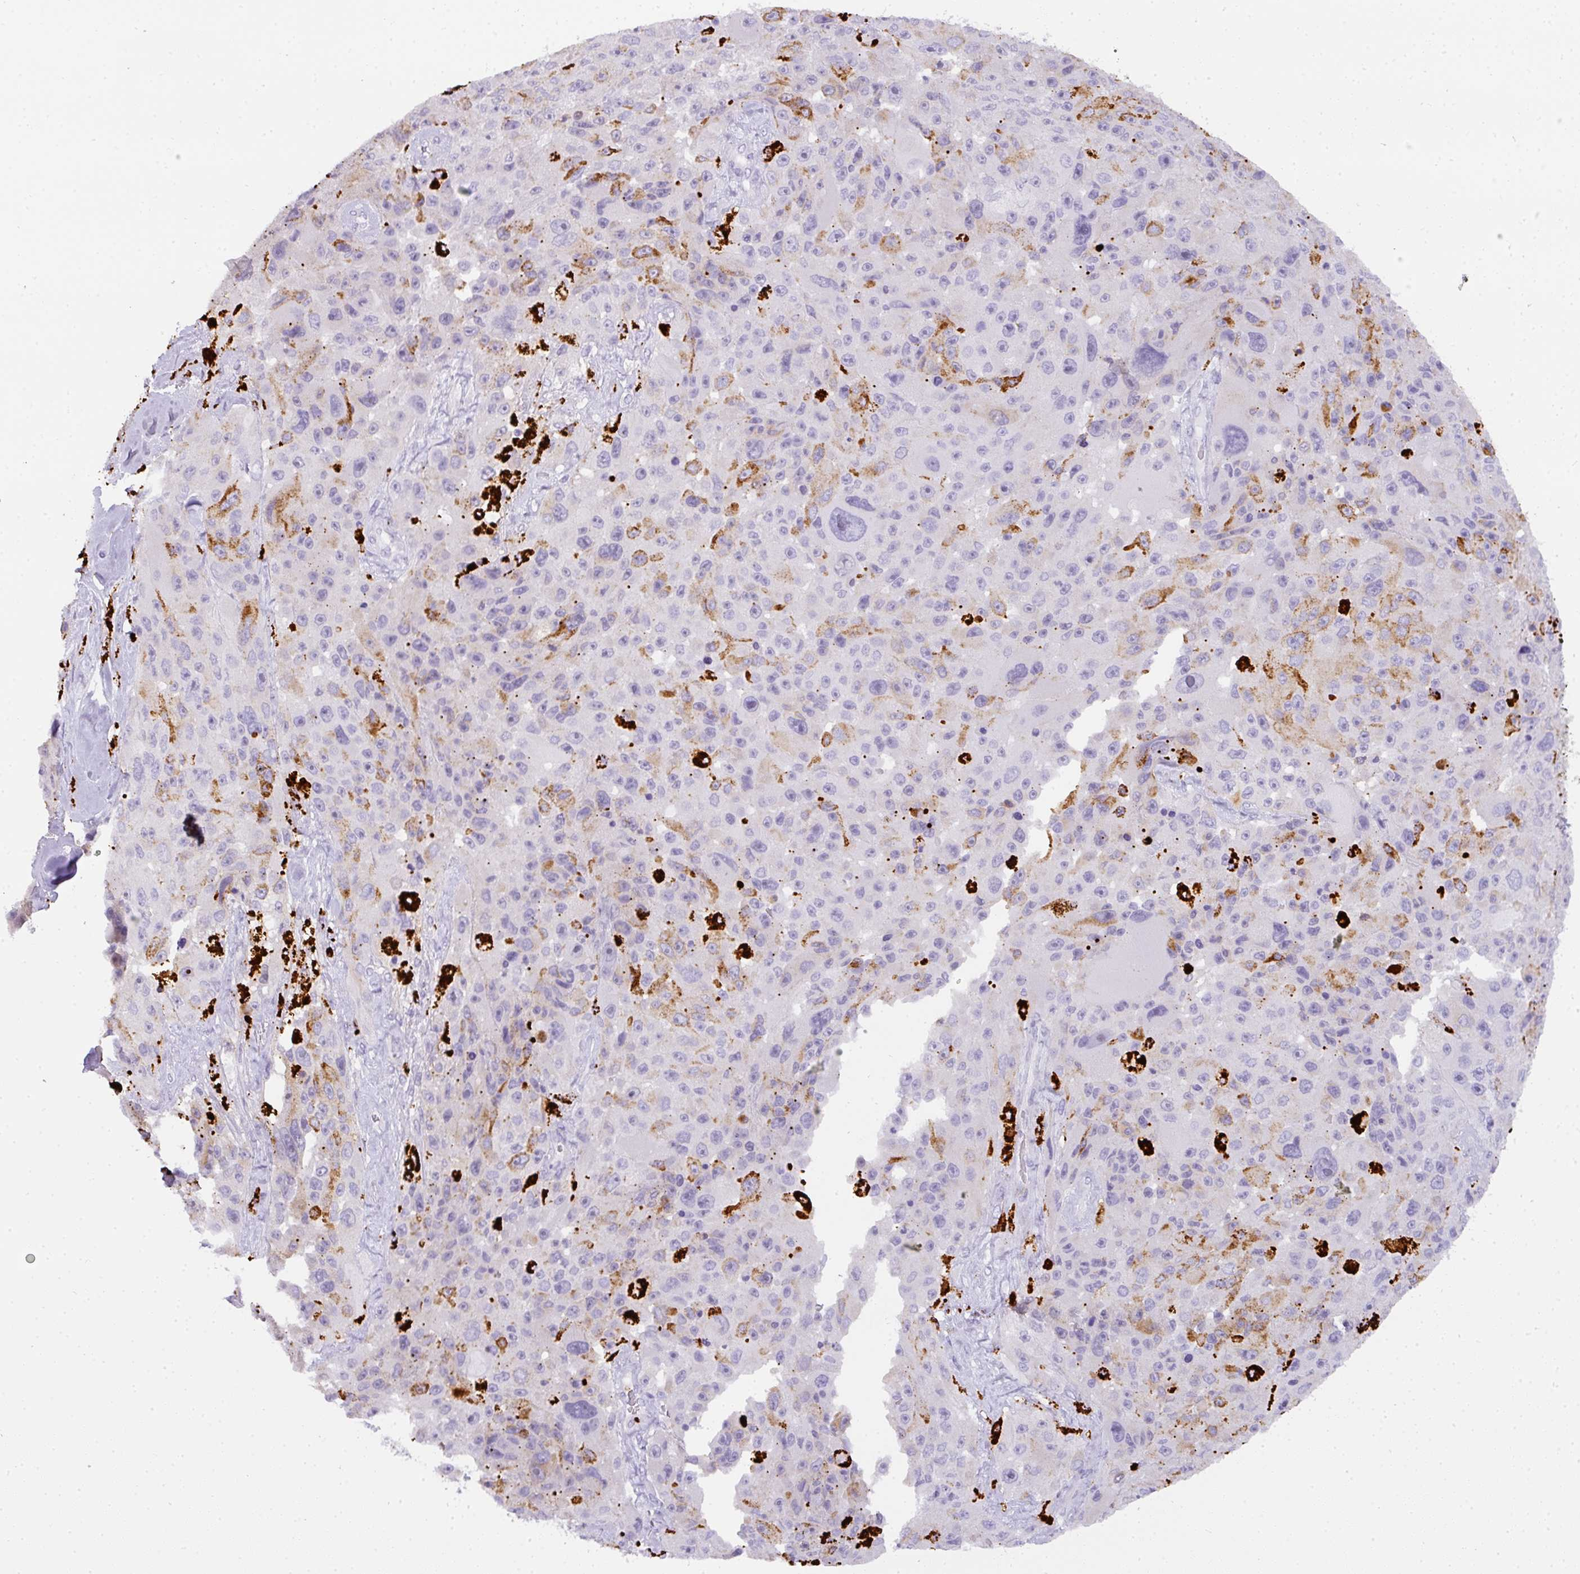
{"staining": {"intensity": "moderate", "quantity": "<25%", "location": "cytoplasmic/membranous"}, "tissue": "melanoma", "cell_type": "Tumor cells", "image_type": "cancer", "snomed": [{"axis": "morphology", "description": "Malignant melanoma, Metastatic site"}, {"axis": "topography", "description": "Lymph node"}], "caption": "Tumor cells reveal low levels of moderate cytoplasmic/membranous staining in about <25% of cells in malignant melanoma (metastatic site).", "gene": "MMACHC", "patient": {"sex": "male", "age": 62}}